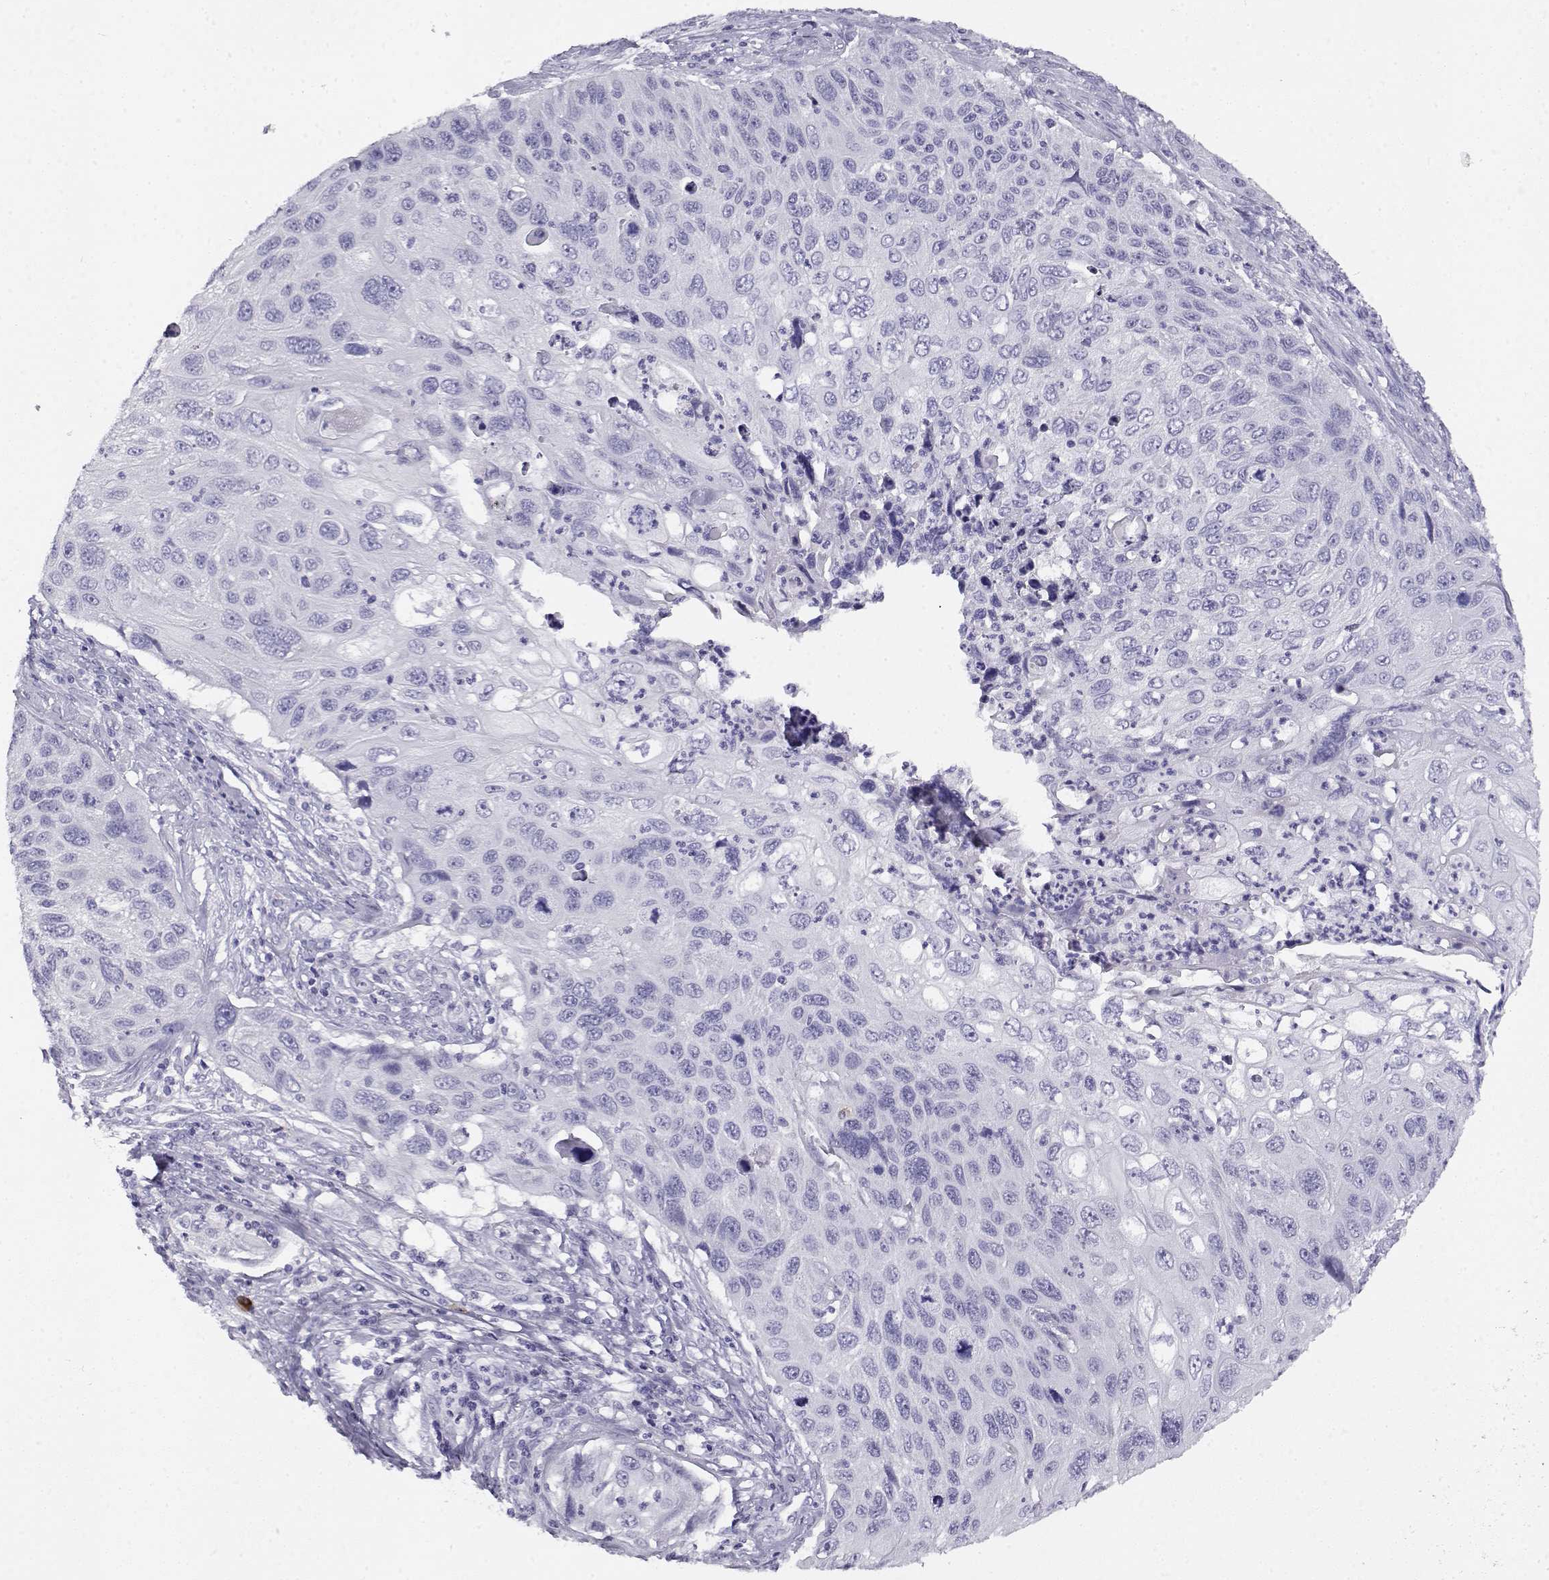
{"staining": {"intensity": "negative", "quantity": "none", "location": "none"}, "tissue": "cervical cancer", "cell_type": "Tumor cells", "image_type": "cancer", "snomed": [{"axis": "morphology", "description": "Squamous cell carcinoma, NOS"}, {"axis": "topography", "description": "Cervix"}], "caption": "Tumor cells show no significant staining in cervical squamous cell carcinoma.", "gene": "CABS1", "patient": {"sex": "female", "age": 70}}